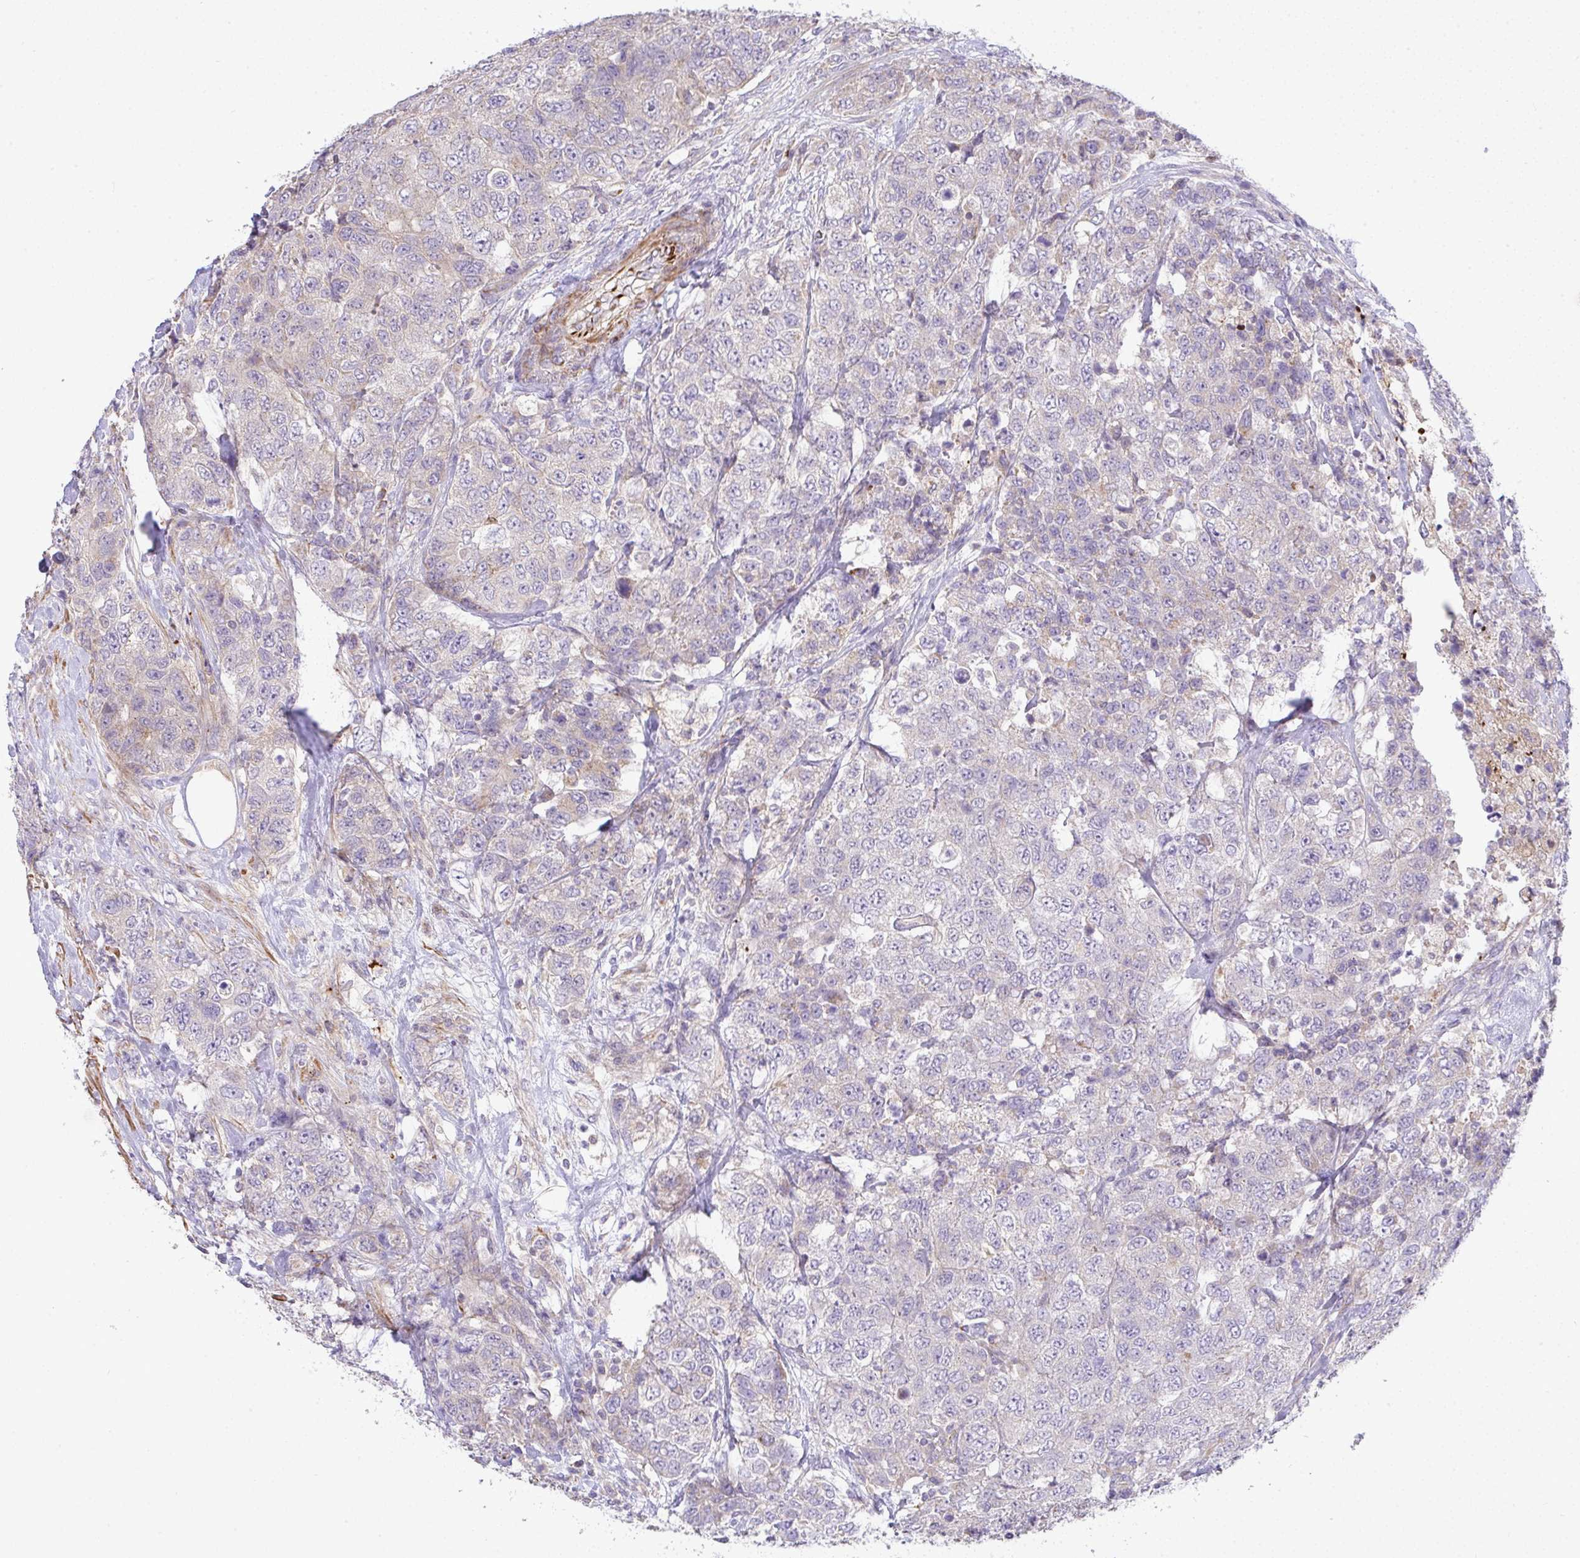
{"staining": {"intensity": "negative", "quantity": "none", "location": "none"}, "tissue": "urothelial cancer", "cell_type": "Tumor cells", "image_type": "cancer", "snomed": [{"axis": "morphology", "description": "Urothelial carcinoma, High grade"}, {"axis": "topography", "description": "Urinary bladder"}], "caption": "This is a image of immunohistochemistry staining of urothelial cancer, which shows no expression in tumor cells.", "gene": "GRID2", "patient": {"sex": "female", "age": 78}}